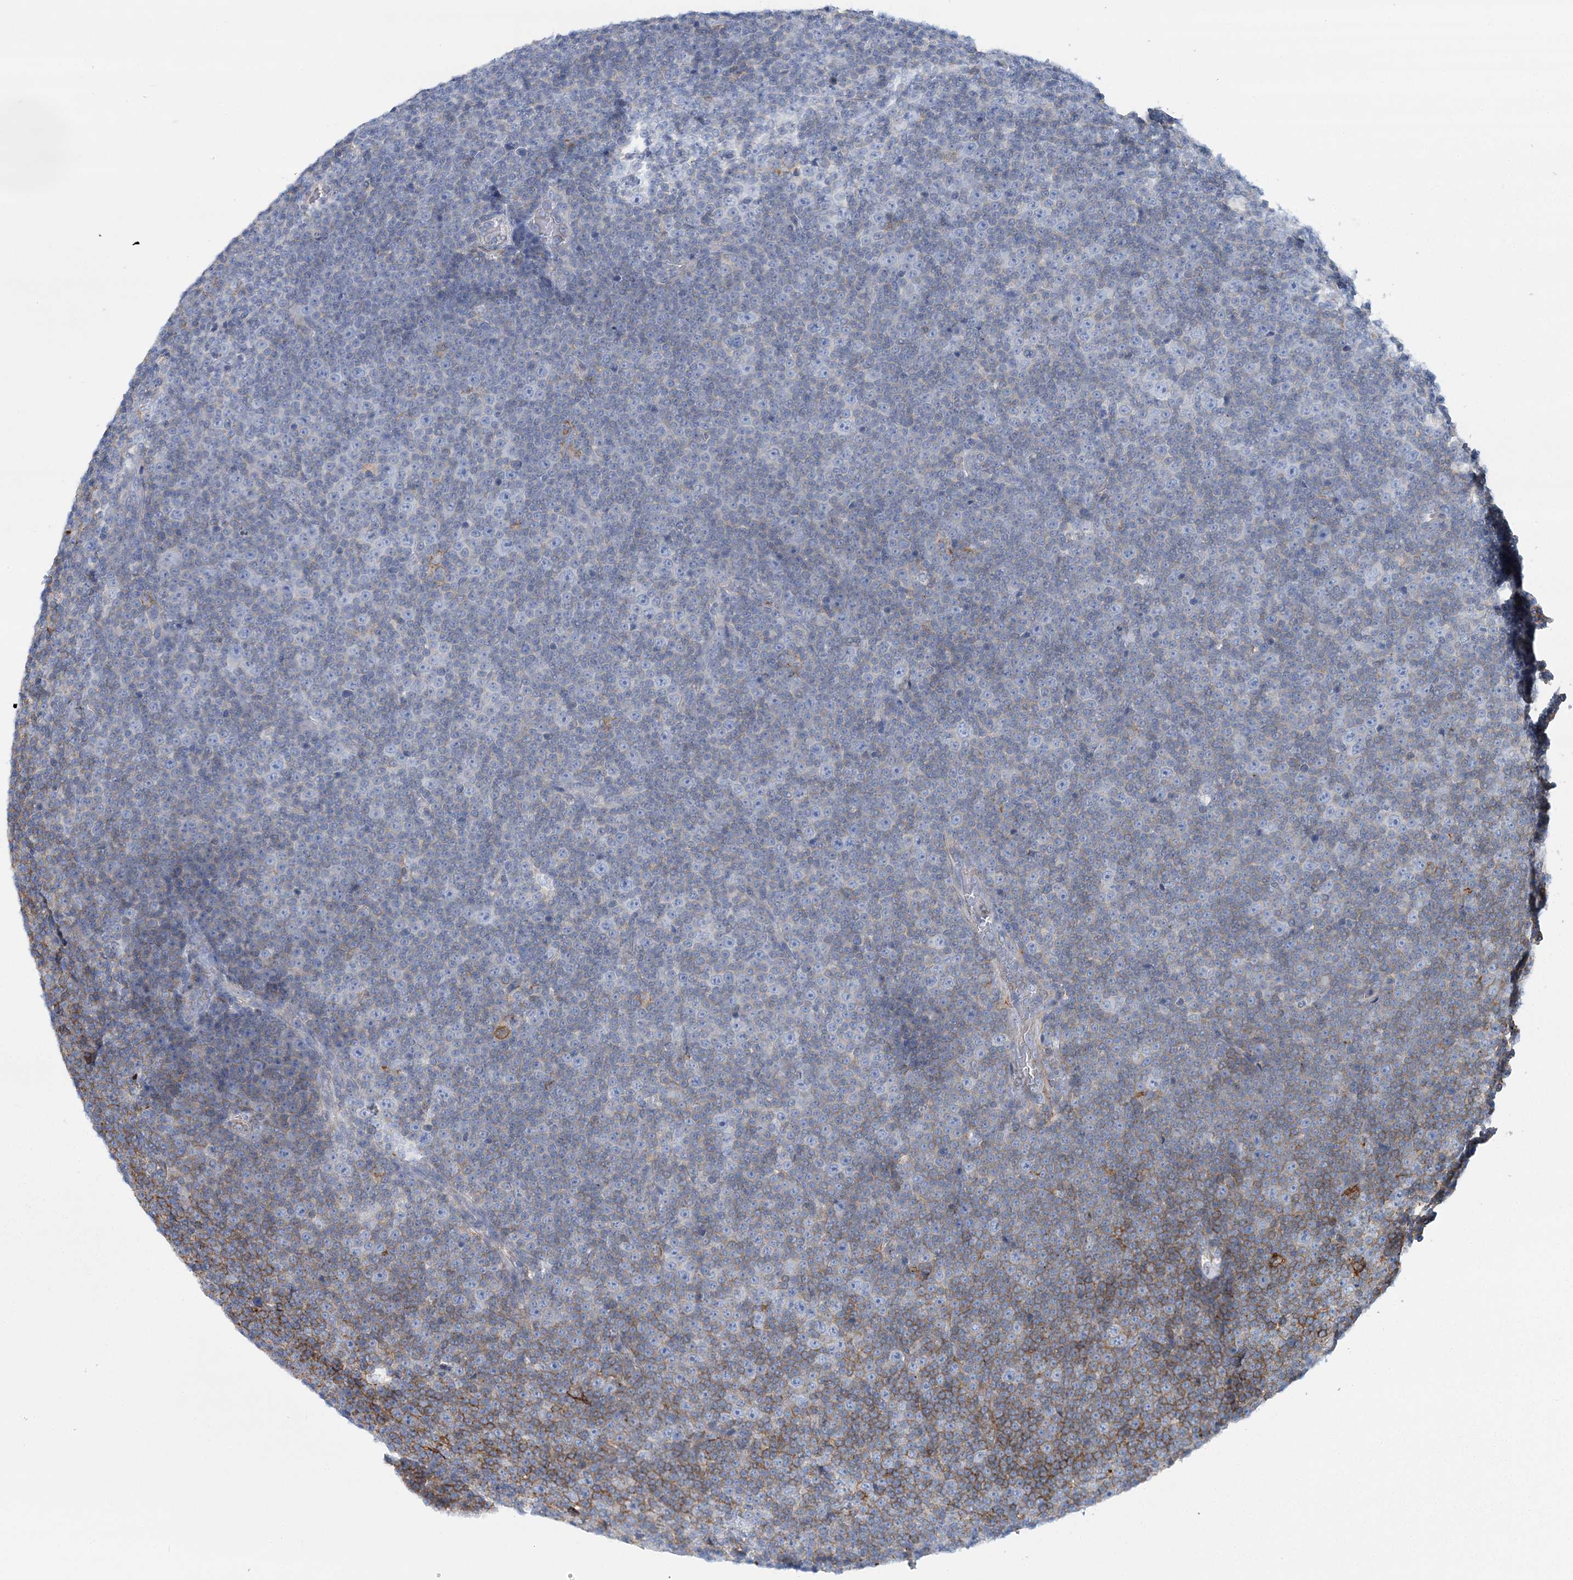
{"staining": {"intensity": "negative", "quantity": "none", "location": "none"}, "tissue": "lymphoma", "cell_type": "Tumor cells", "image_type": "cancer", "snomed": [{"axis": "morphology", "description": "Malignant lymphoma, non-Hodgkin's type, Low grade"}, {"axis": "topography", "description": "Lymph node"}], "caption": "The micrograph demonstrates no staining of tumor cells in lymphoma.", "gene": "C11orf21", "patient": {"sex": "female", "age": 67}}